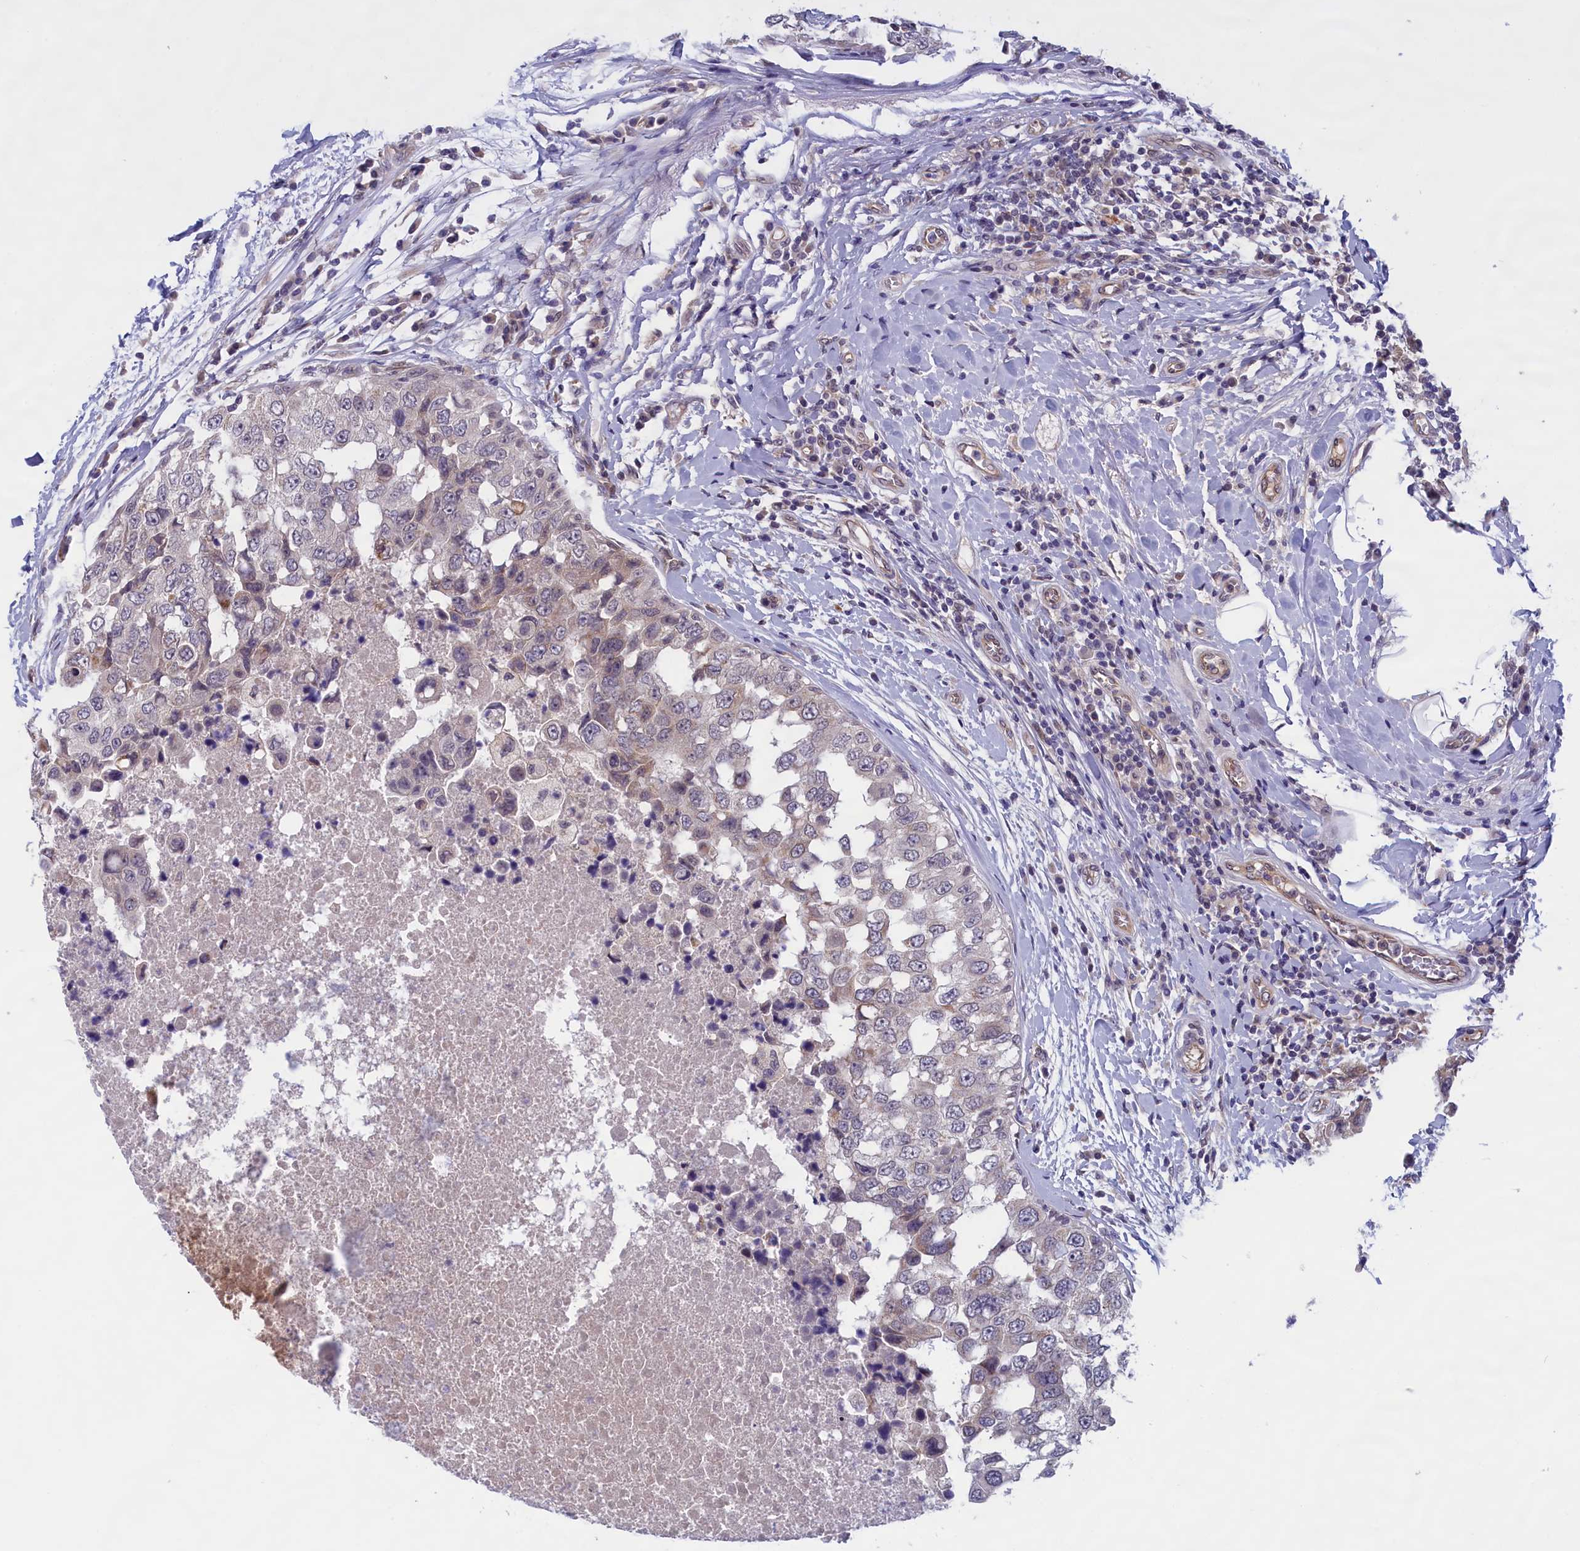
{"staining": {"intensity": "weak", "quantity": "25%-75%", "location": "cytoplasmic/membranous,nuclear"}, "tissue": "breast cancer", "cell_type": "Tumor cells", "image_type": "cancer", "snomed": [{"axis": "morphology", "description": "Duct carcinoma"}, {"axis": "topography", "description": "Breast"}], "caption": "This image reveals immunohistochemistry staining of human breast cancer, with low weak cytoplasmic/membranous and nuclear staining in approximately 25%-75% of tumor cells.", "gene": "IGFALS", "patient": {"sex": "female", "age": 27}}